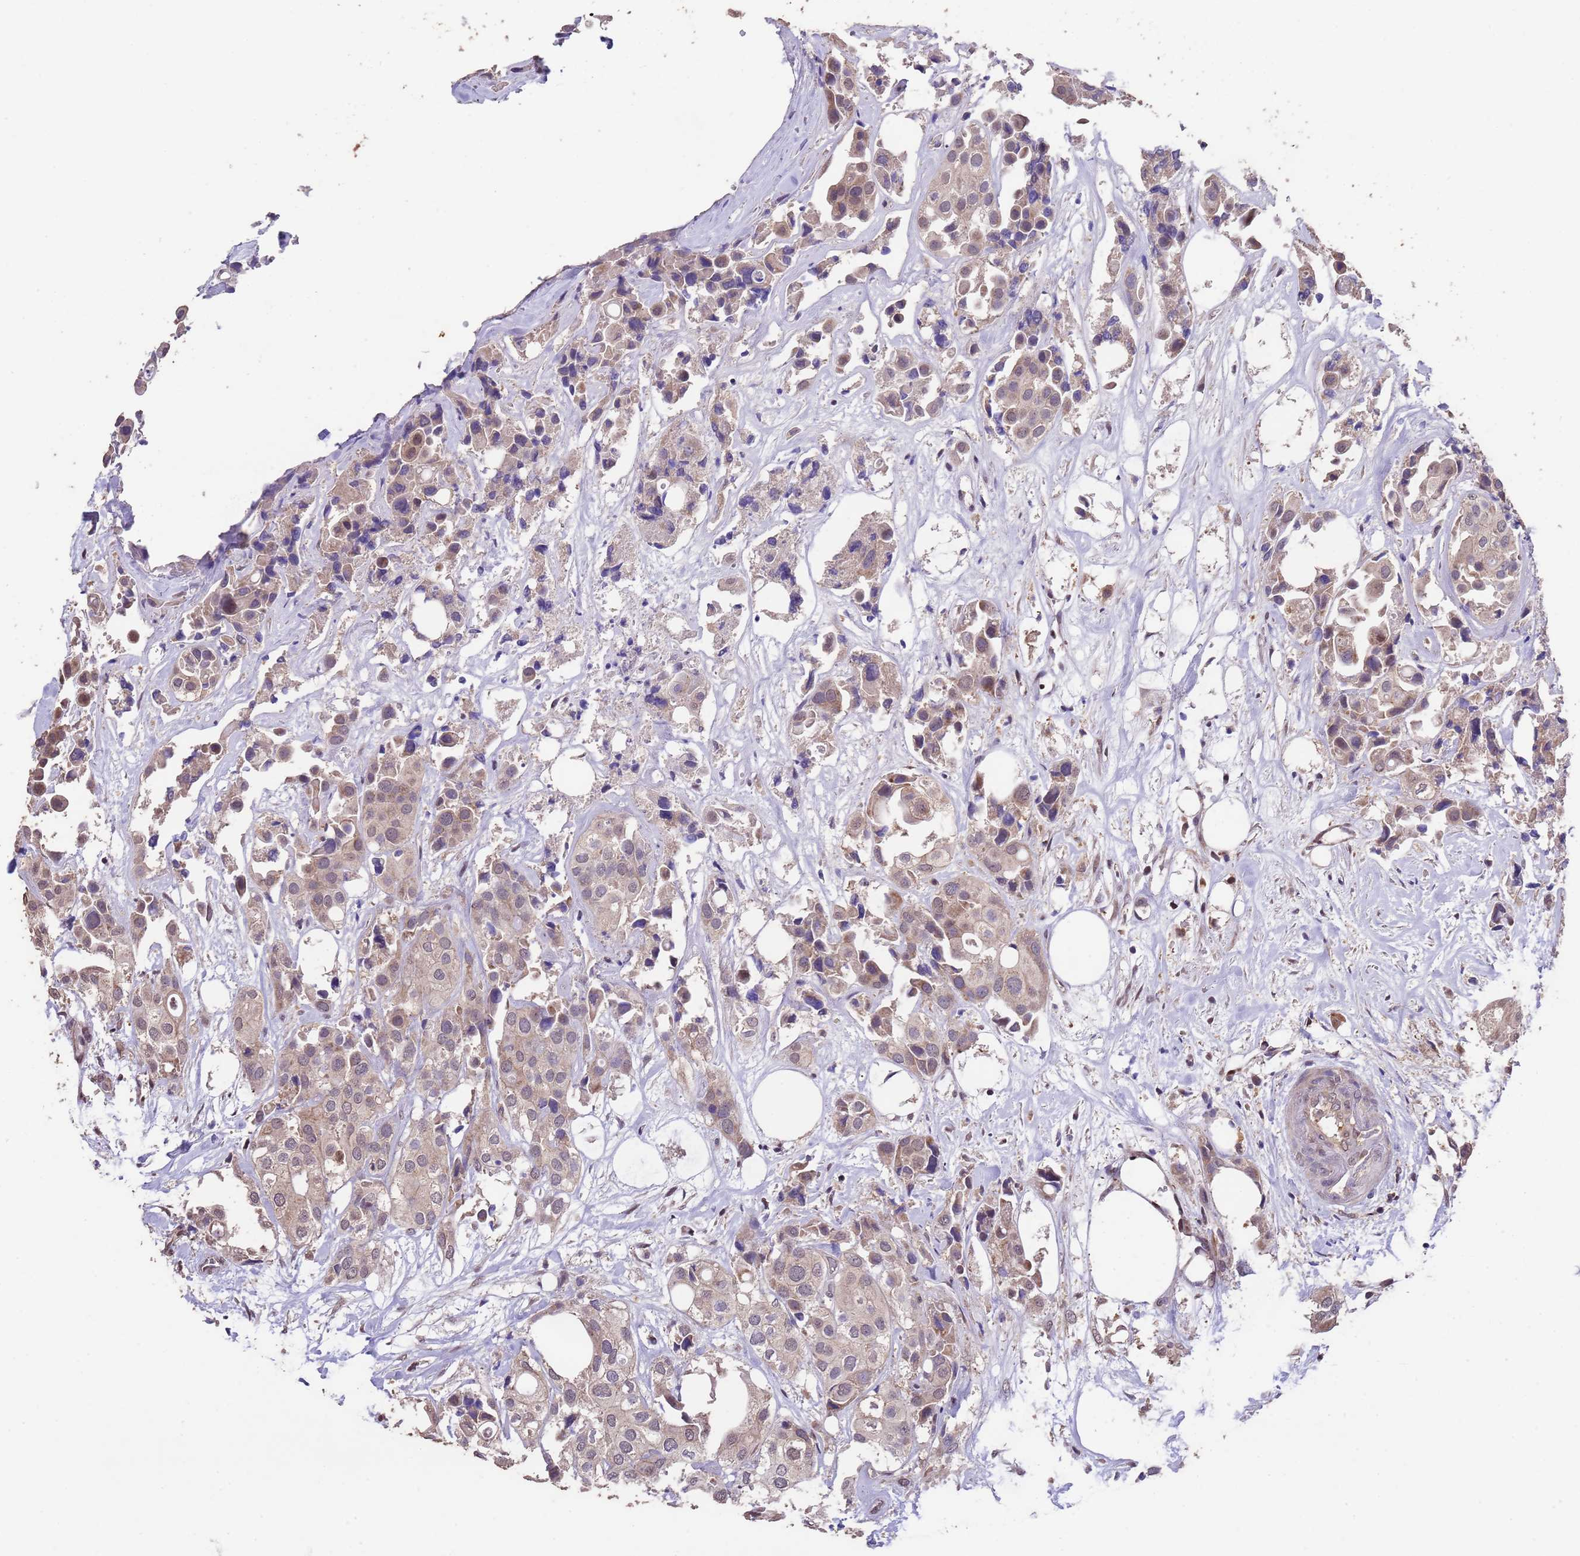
{"staining": {"intensity": "weak", "quantity": ">75%", "location": "cytoplasmic/membranous,nuclear"}, "tissue": "urothelial cancer", "cell_type": "Tumor cells", "image_type": "cancer", "snomed": [{"axis": "morphology", "description": "Urothelial carcinoma, High grade"}, {"axis": "topography", "description": "Urinary bladder"}], "caption": "Urothelial cancer tissue exhibits weak cytoplasmic/membranous and nuclear expression in about >75% of tumor cells", "gene": "NPHP1", "patient": {"sex": "male", "age": 64}}